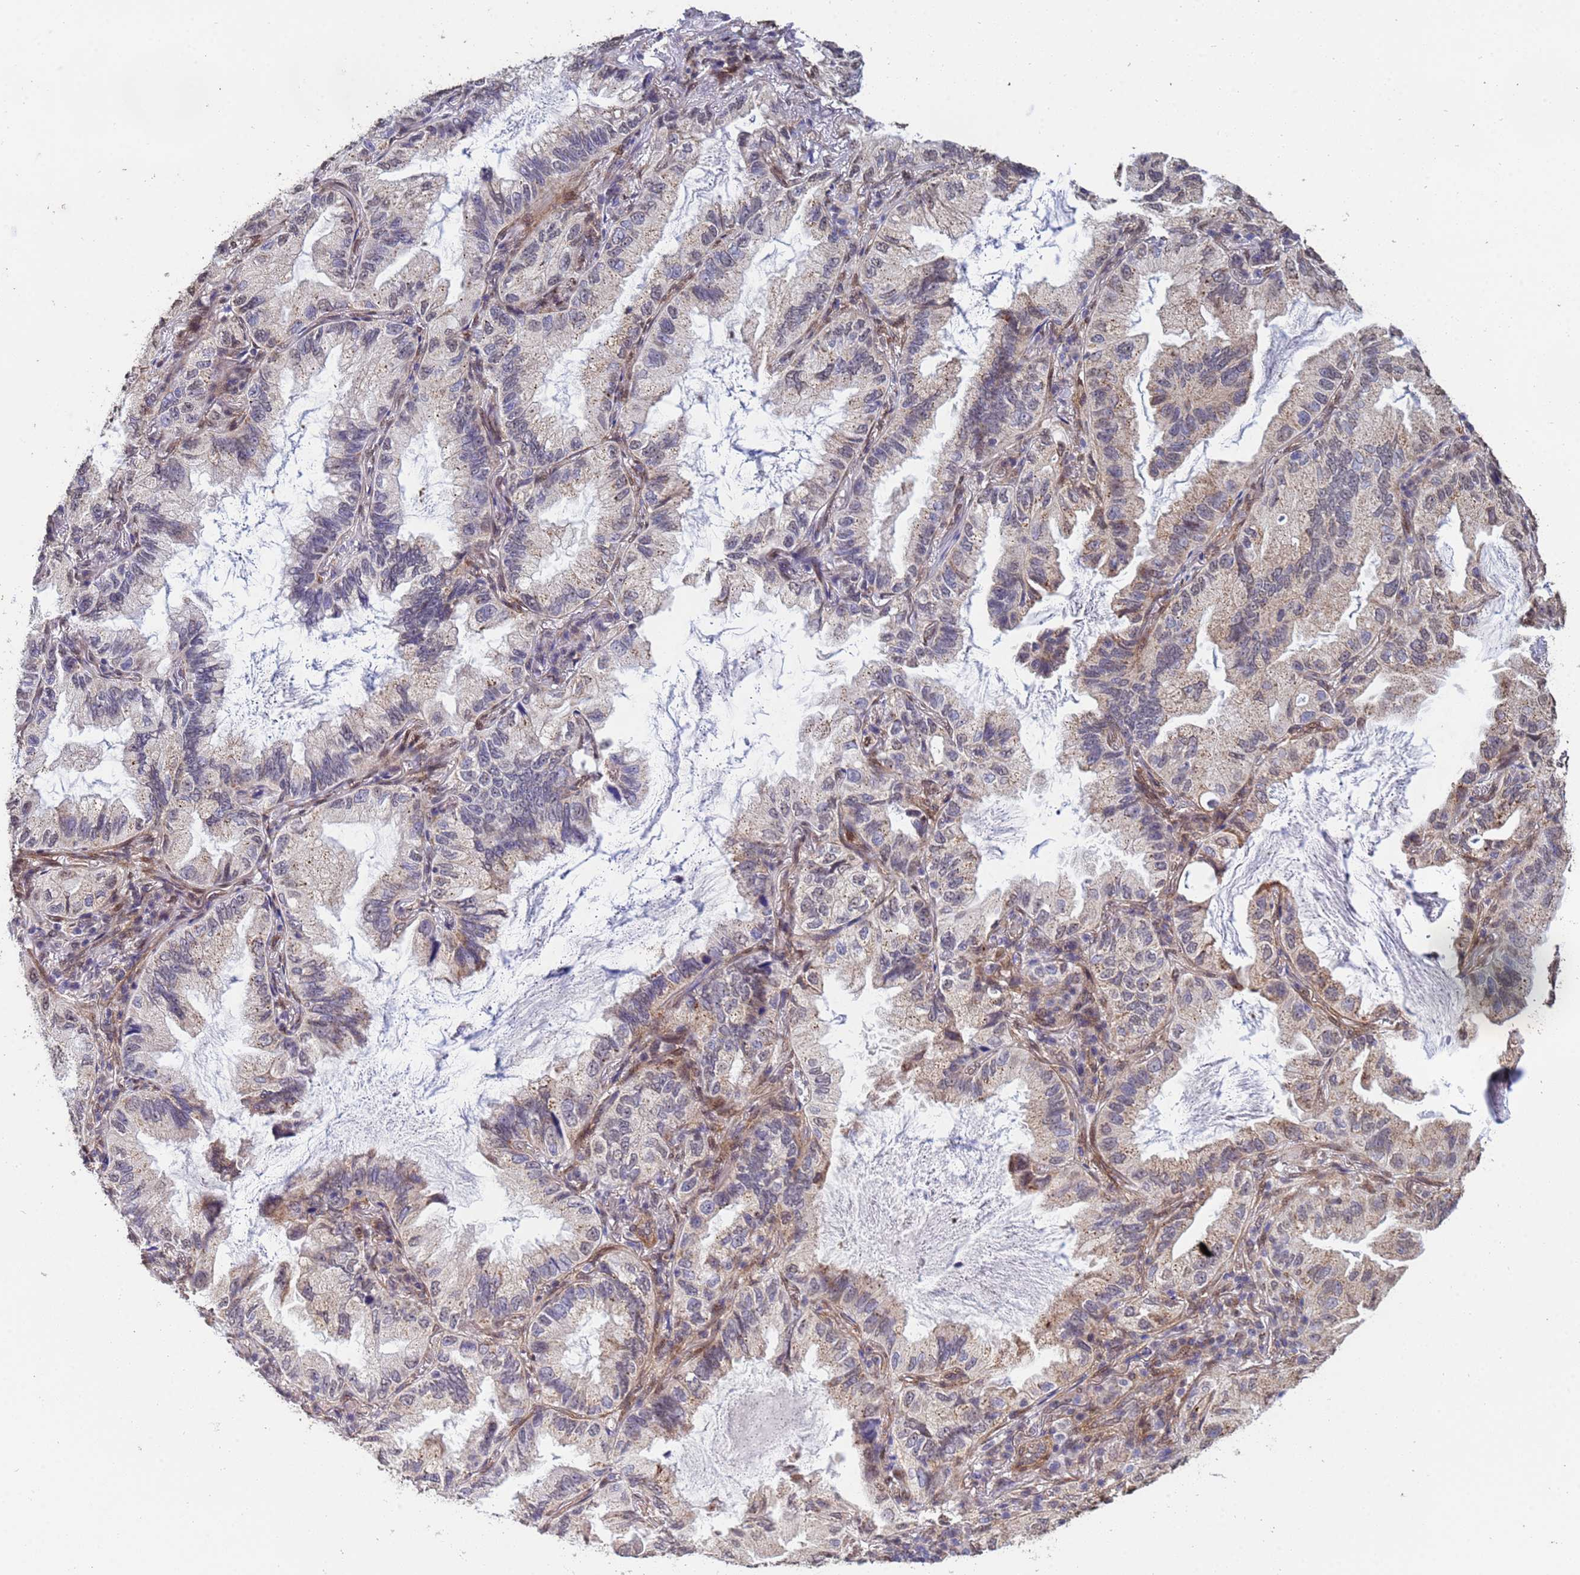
{"staining": {"intensity": "weak", "quantity": "25%-75%", "location": "cytoplasmic/membranous"}, "tissue": "lung cancer", "cell_type": "Tumor cells", "image_type": "cancer", "snomed": [{"axis": "morphology", "description": "Adenocarcinoma, NOS"}, {"axis": "topography", "description": "Lung"}], "caption": "This histopathology image exhibits immunohistochemistry staining of lung adenocarcinoma, with low weak cytoplasmic/membranous positivity in about 25%-75% of tumor cells.", "gene": "TRIP6", "patient": {"sex": "female", "age": 69}}